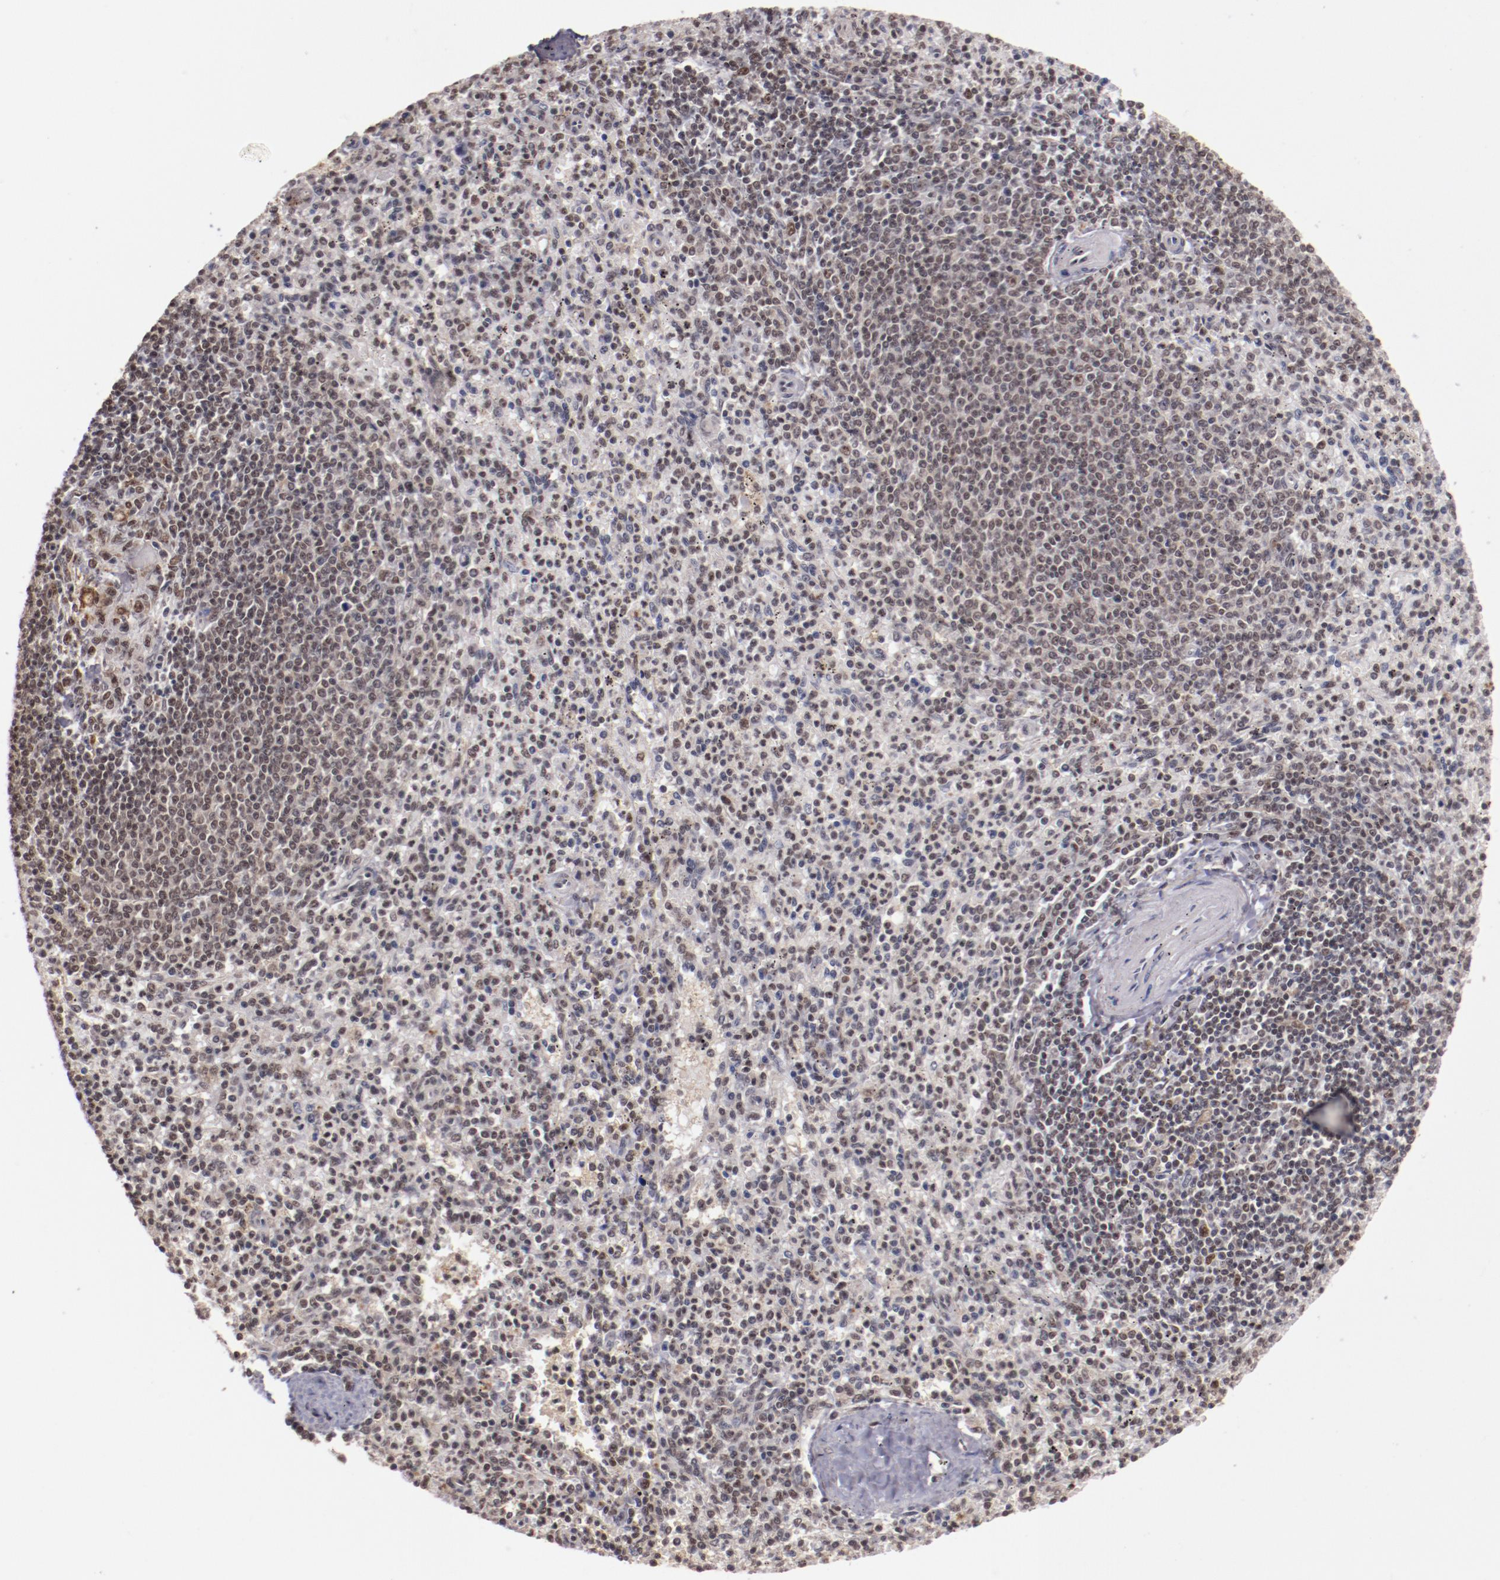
{"staining": {"intensity": "moderate", "quantity": "25%-75%", "location": "nuclear"}, "tissue": "spleen", "cell_type": "Cells in red pulp", "image_type": "normal", "snomed": [{"axis": "morphology", "description": "Normal tissue, NOS"}, {"axis": "topography", "description": "Spleen"}], "caption": "DAB immunohistochemical staining of normal human spleen exhibits moderate nuclear protein positivity in approximately 25%-75% of cells in red pulp.", "gene": "STAG2", "patient": {"sex": "male", "age": 72}}